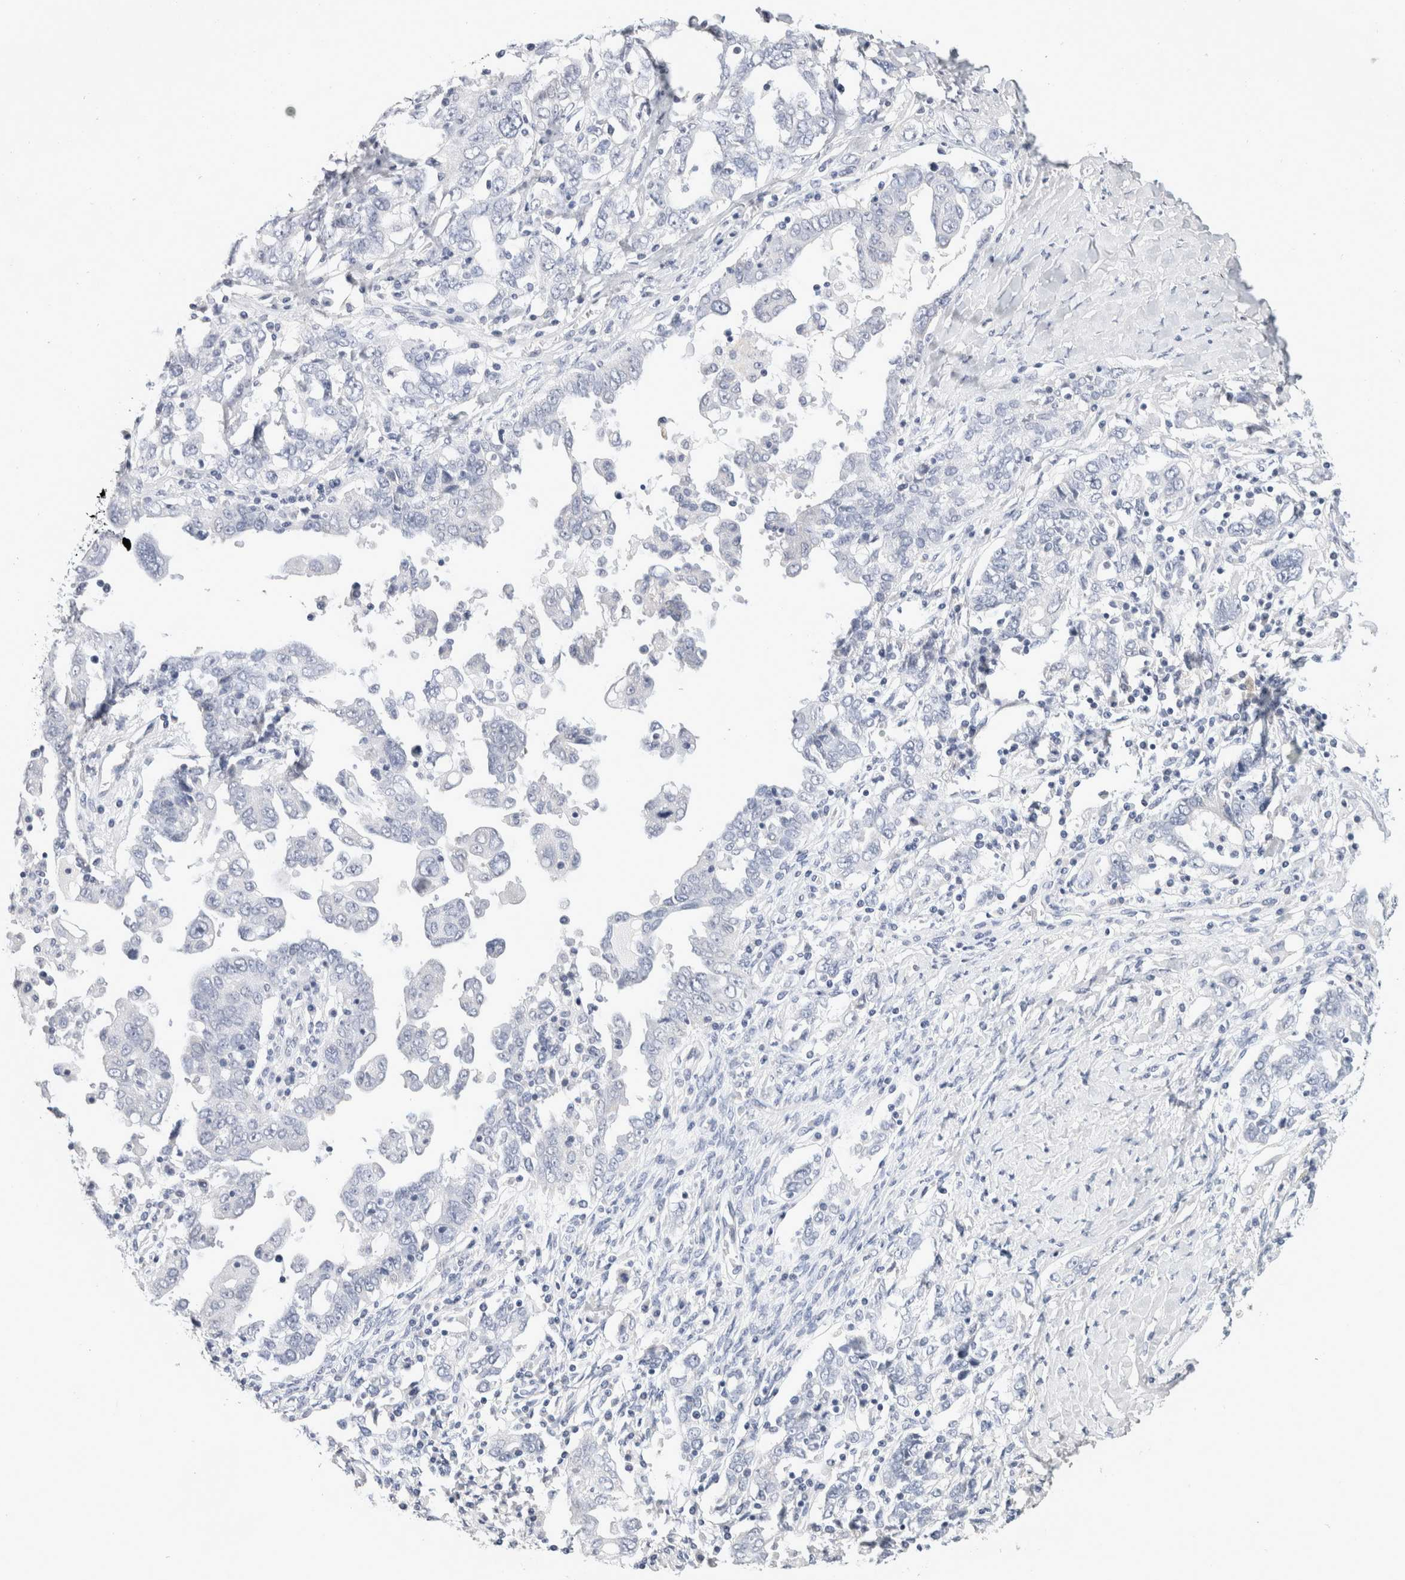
{"staining": {"intensity": "negative", "quantity": "none", "location": "none"}, "tissue": "ovarian cancer", "cell_type": "Tumor cells", "image_type": "cancer", "snomed": [{"axis": "morphology", "description": "Carcinoma, endometroid"}, {"axis": "topography", "description": "Ovary"}], "caption": "Endometroid carcinoma (ovarian) stained for a protein using immunohistochemistry (IHC) demonstrates no positivity tumor cells.", "gene": "TONSL", "patient": {"sex": "female", "age": 62}}